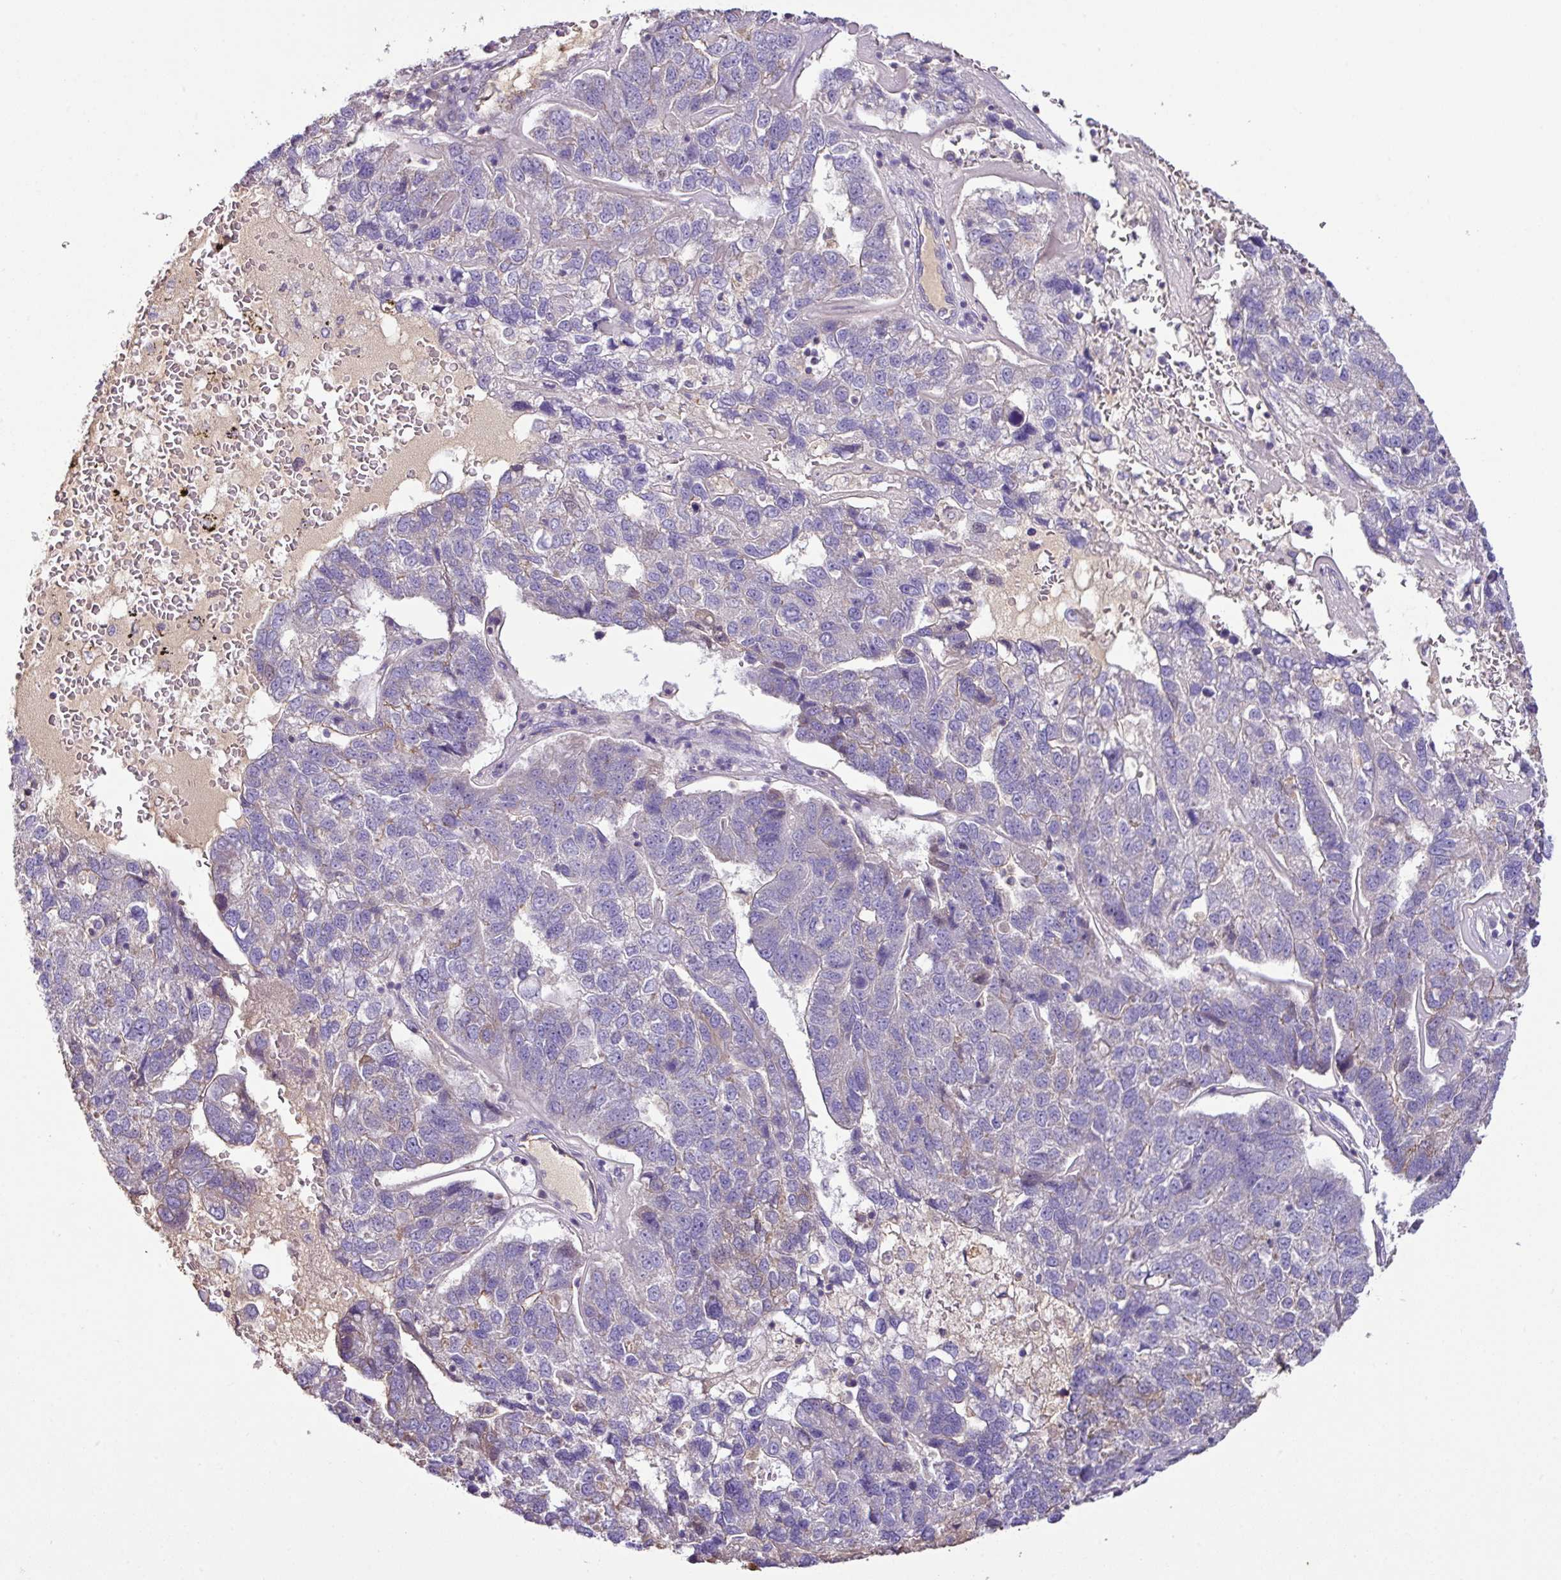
{"staining": {"intensity": "negative", "quantity": "none", "location": "none"}, "tissue": "pancreatic cancer", "cell_type": "Tumor cells", "image_type": "cancer", "snomed": [{"axis": "morphology", "description": "Adenocarcinoma, NOS"}, {"axis": "topography", "description": "Pancreas"}], "caption": "This is an immunohistochemistry (IHC) photomicrograph of human pancreatic cancer (adenocarcinoma). There is no staining in tumor cells.", "gene": "AGR3", "patient": {"sex": "female", "age": 61}}